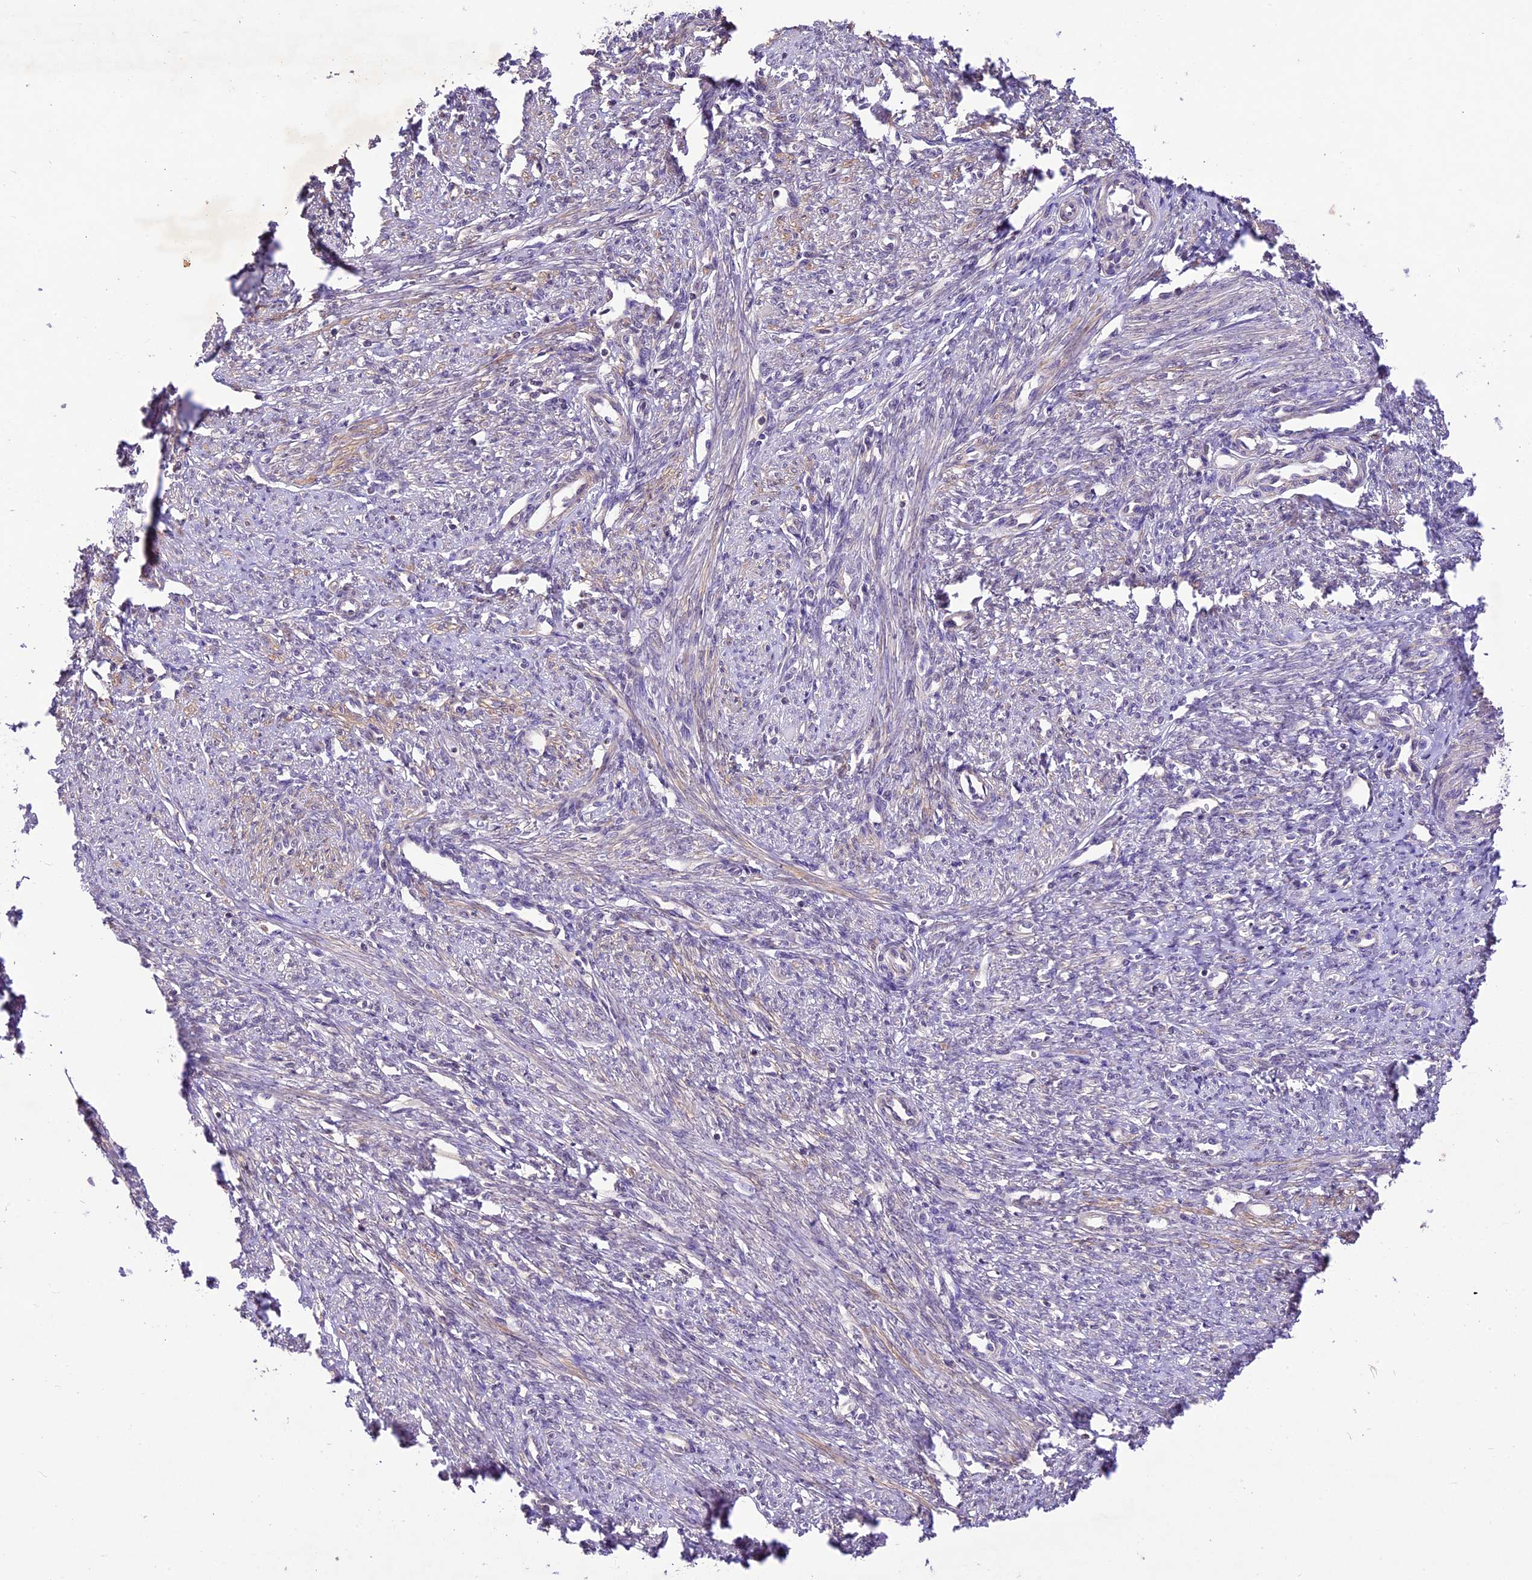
{"staining": {"intensity": "weak", "quantity": "25%-75%", "location": "cytoplasmic/membranous"}, "tissue": "smooth muscle", "cell_type": "Smooth muscle cells", "image_type": "normal", "snomed": [{"axis": "morphology", "description": "Normal tissue, NOS"}, {"axis": "topography", "description": "Smooth muscle"}, {"axis": "topography", "description": "Uterus"}], "caption": "This micrograph shows benign smooth muscle stained with IHC to label a protein in brown. The cytoplasmic/membranous of smooth muscle cells show weak positivity for the protein. Nuclei are counter-stained blue.", "gene": "ATP10A", "patient": {"sex": "female", "age": 59}}